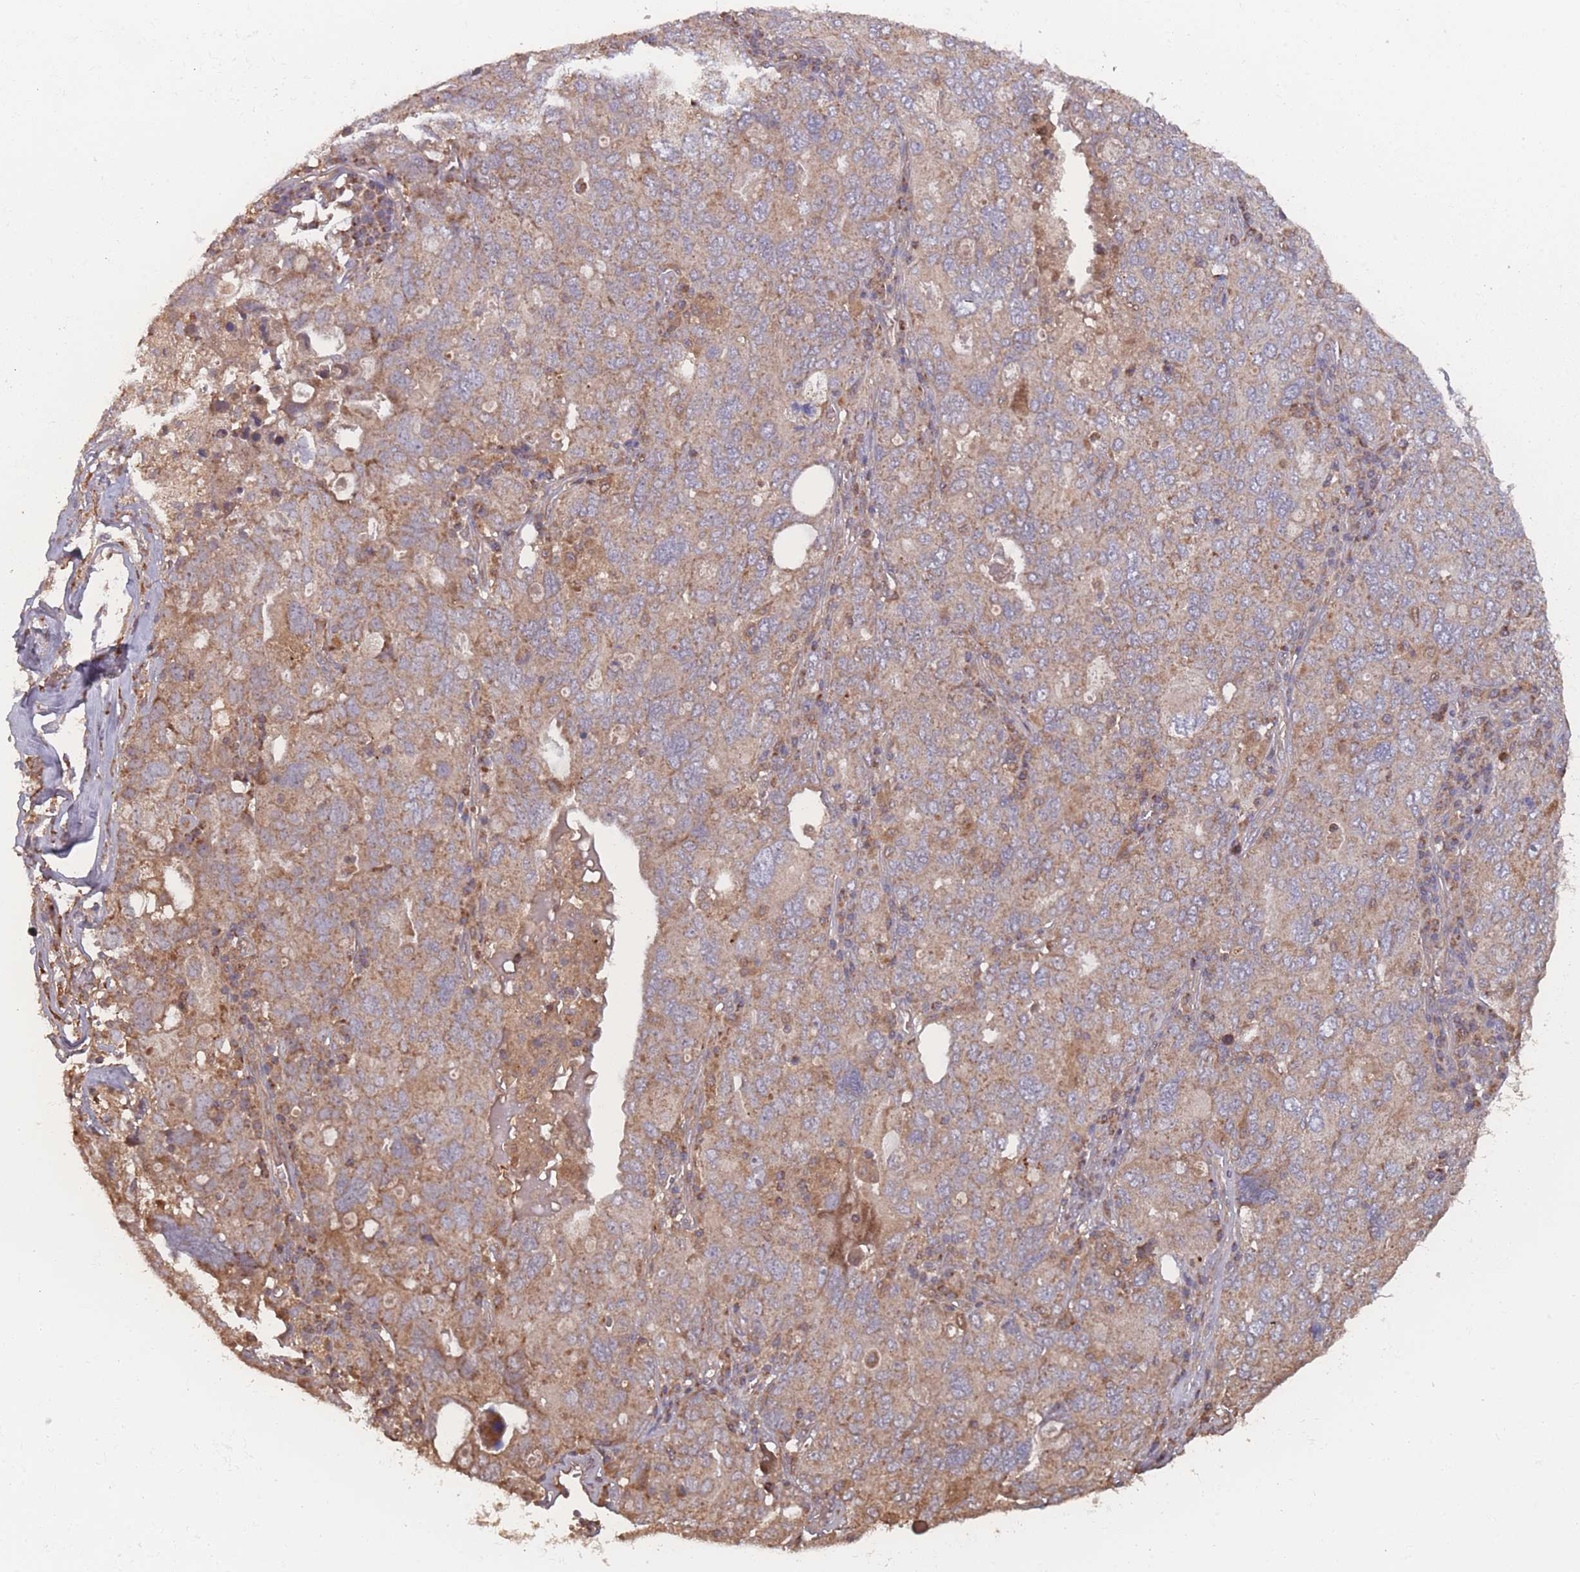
{"staining": {"intensity": "weak", "quantity": ">75%", "location": "cytoplasmic/membranous"}, "tissue": "ovarian cancer", "cell_type": "Tumor cells", "image_type": "cancer", "snomed": [{"axis": "morphology", "description": "Carcinoma, endometroid"}, {"axis": "topography", "description": "Ovary"}], "caption": "This is an image of immunohistochemistry staining of endometroid carcinoma (ovarian), which shows weak expression in the cytoplasmic/membranous of tumor cells.", "gene": "ATP5MG", "patient": {"sex": "female", "age": 62}}